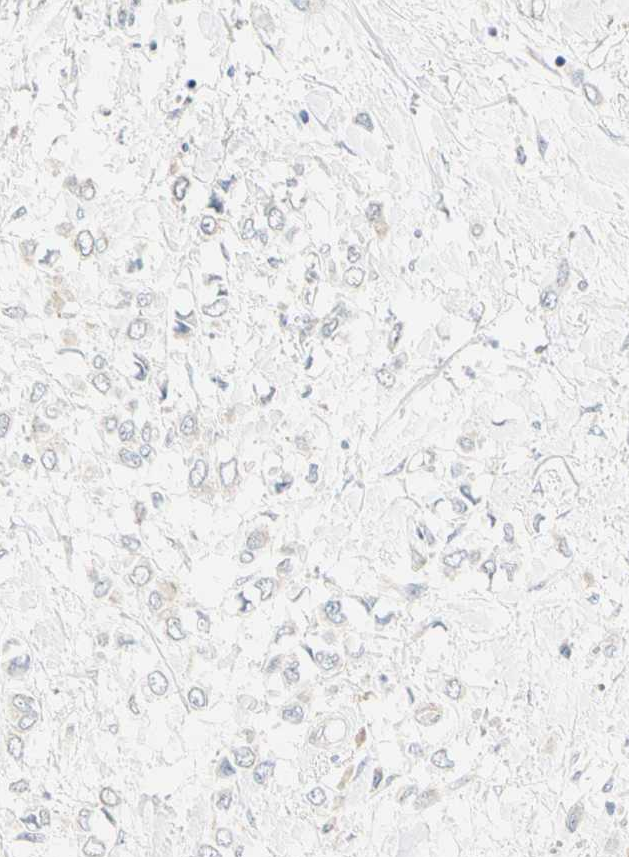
{"staining": {"intensity": "negative", "quantity": "none", "location": "none"}, "tissue": "breast cancer", "cell_type": "Tumor cells", "image_type": "cancer", "snomed": [{"axis": "morphology", "description": "Lobular carcinoma"}, {"axis": "topography", "description": "Breast"}], "caption": "Micrograph shows no protein staining in tumor cells of breast cancer tissue.", "gene": "GPR153", "patient": {"sex": "female", "age": 51}}